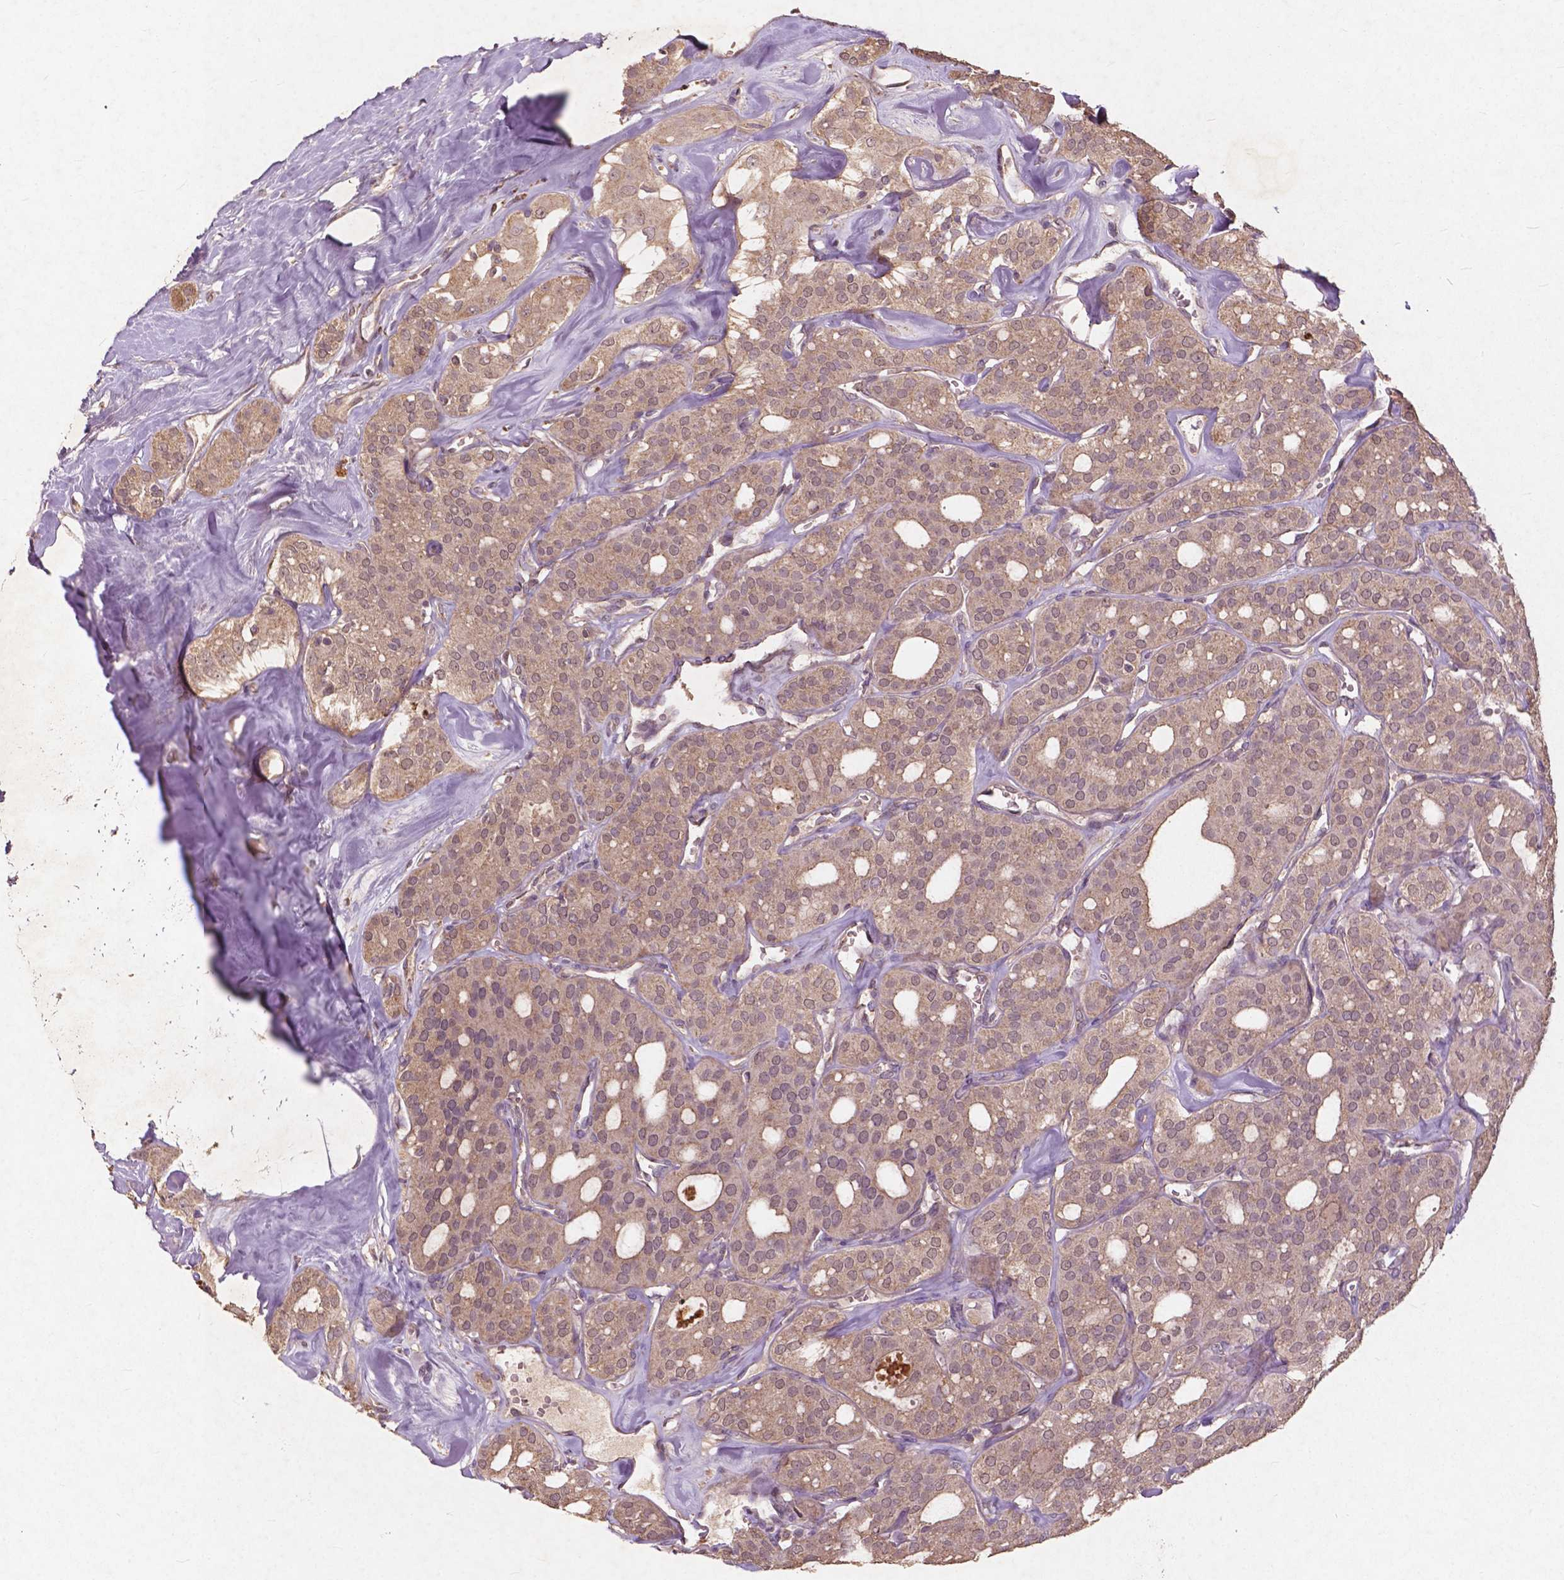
{"staining": {"intensity": "moderate", "quantity": ">75%", "location": "cytoplasmic/membranous"}, "tissue": "thyroid cancer", "cell_type": "Tumor cells", "image_type": "cancer", "snomed": [{"axis": "morphology", "description": "Follicular adenoma carcinoma, NOS"}, {"axis": "topography", "description": "Thyroid gland"}], "caption": "The histopathology image displays staining of thyroid follicular adenoma carcinoma, revealing moderate cytoplasmic/membranous protein staining (brown color) within tumor cells. Using DAB (brown) and hematoxylin (blue) stains, captured at high magnification using brightfield microscopy.", "gene": "ST6GALNAC5", "patient": {"sex": "male", "age": 75}}